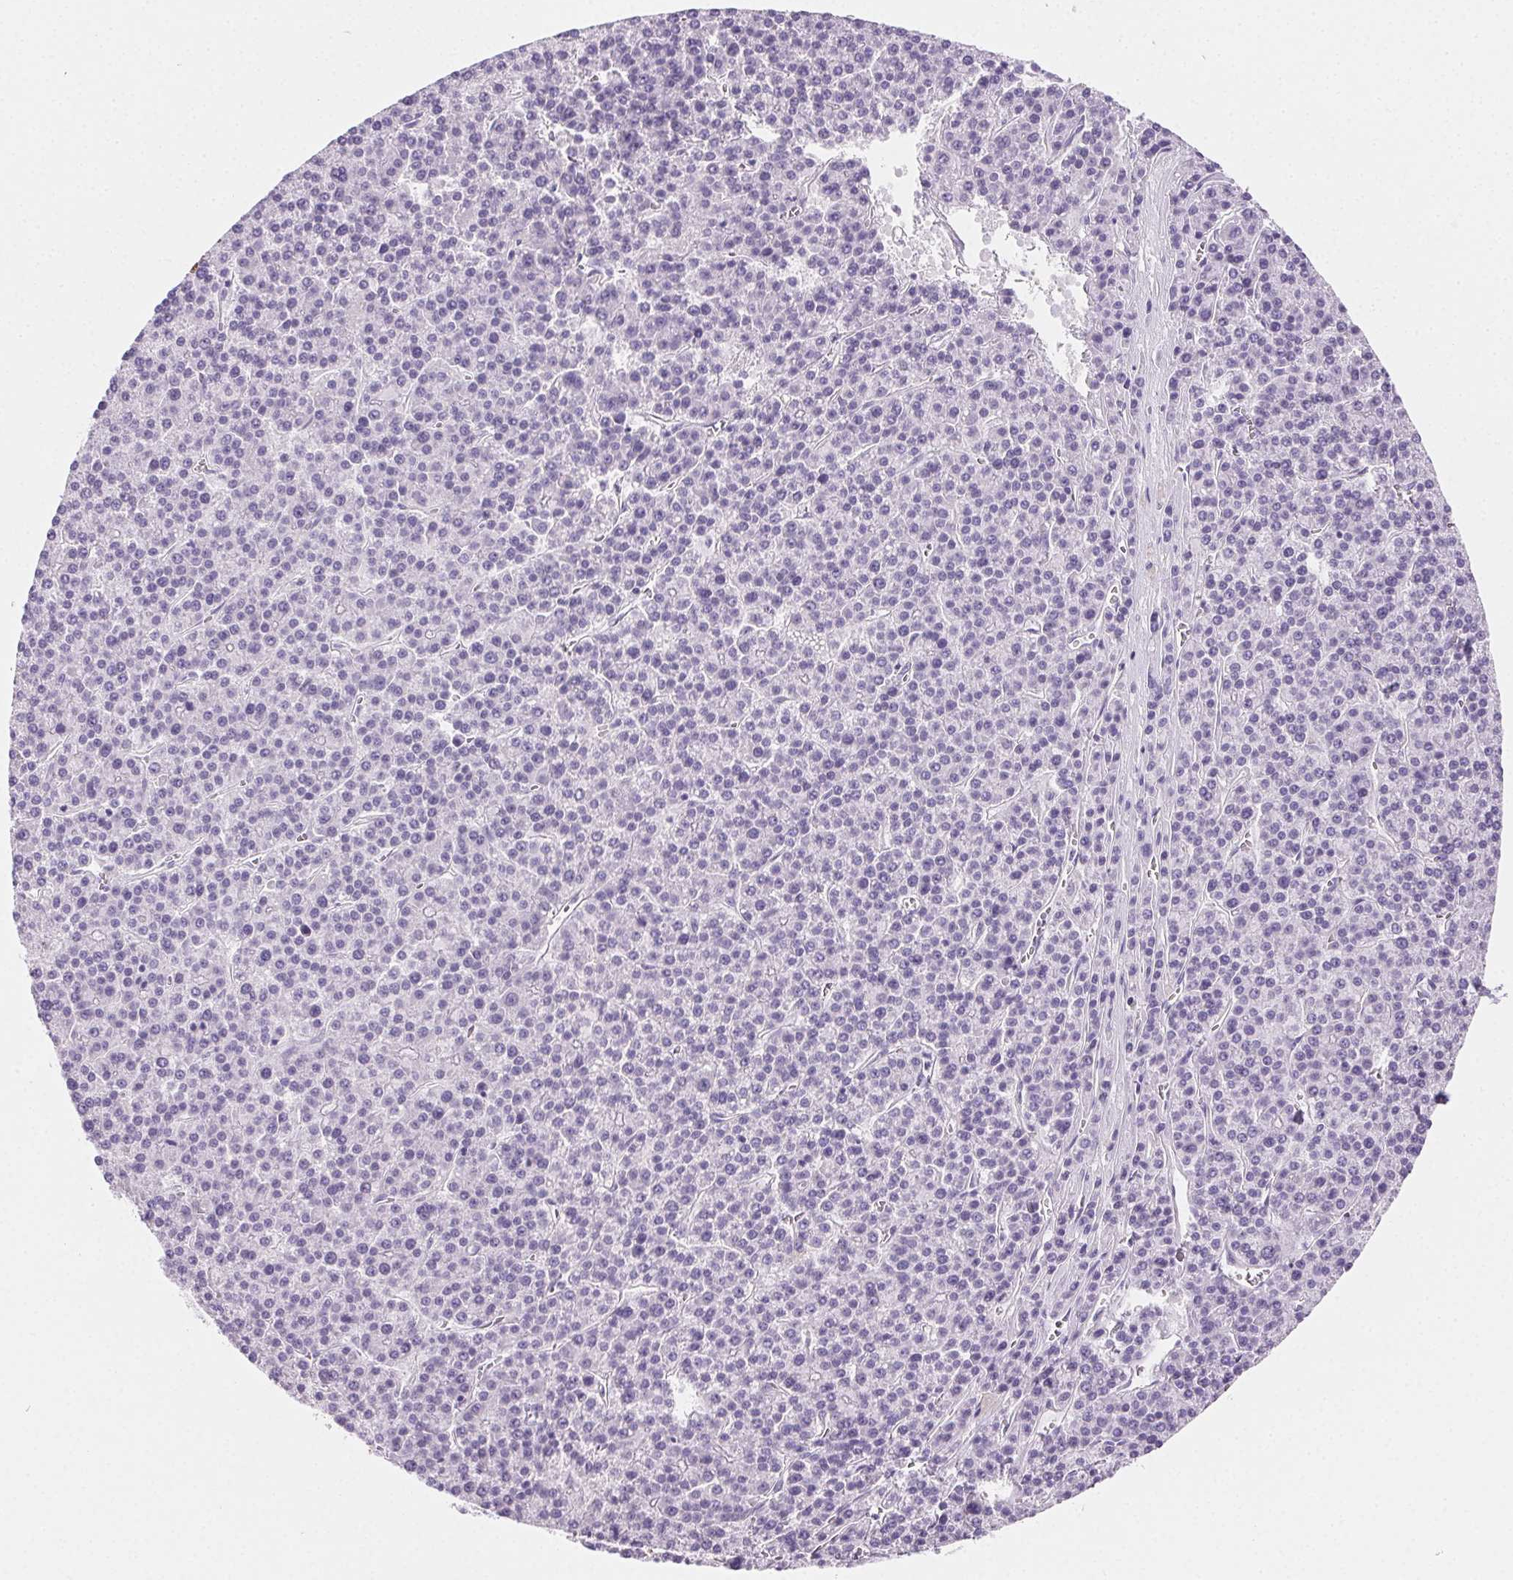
{"staining": {"intensity": "negative", "quantity": "none", "location": "none"}, "tissue": "liver cancer", "cell_type": "Tumor cells", "image_type": "cancer", "snomed": [{"axis": "morphology", "description": "Carcinoma, Hepatocellular, NOS"}, {"axis": "topography", "description": "Liver"}], "caption": "Tumor cells are negative for protein expression in human liver cancer (hepatocellular carcinoma).", "gene": "PRSS3", "patient": {"sex": "female", "age": 58}}